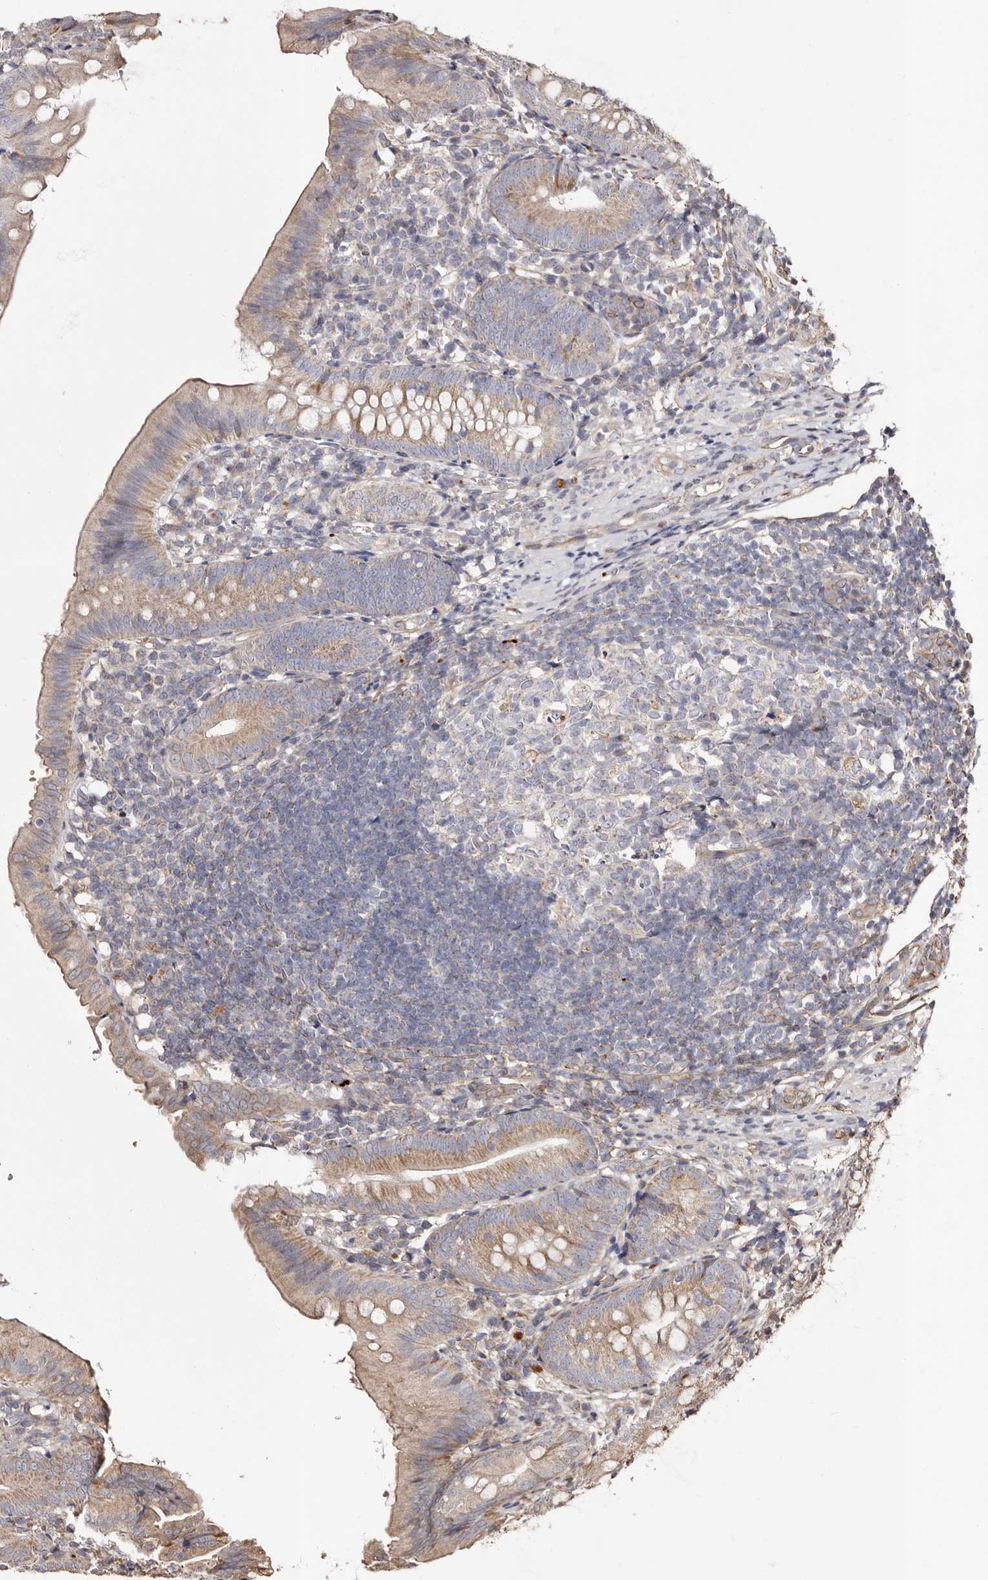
{"staining": {"intensity": "weak", "quantity": "25%-75%", "location": "cytoplasmic/membranous"}, "tissue": "appendix", "cell_type": "Glandular cells", "image_type": "normal", "snomed": [{"axis": "morphology", "description": "Normal tissue, NOS"}, {"axis": "topography", "description": "Appendix"}], "caption": "This histopathology image reveals immunohistochemistry (IHC) staining of benign human appendix, with low weak cytoplasmic/membranous positivity in about 25%-75% of glandular cells.", "gene": "MACC1", "patient": {"sex": "male", "age": 1}}